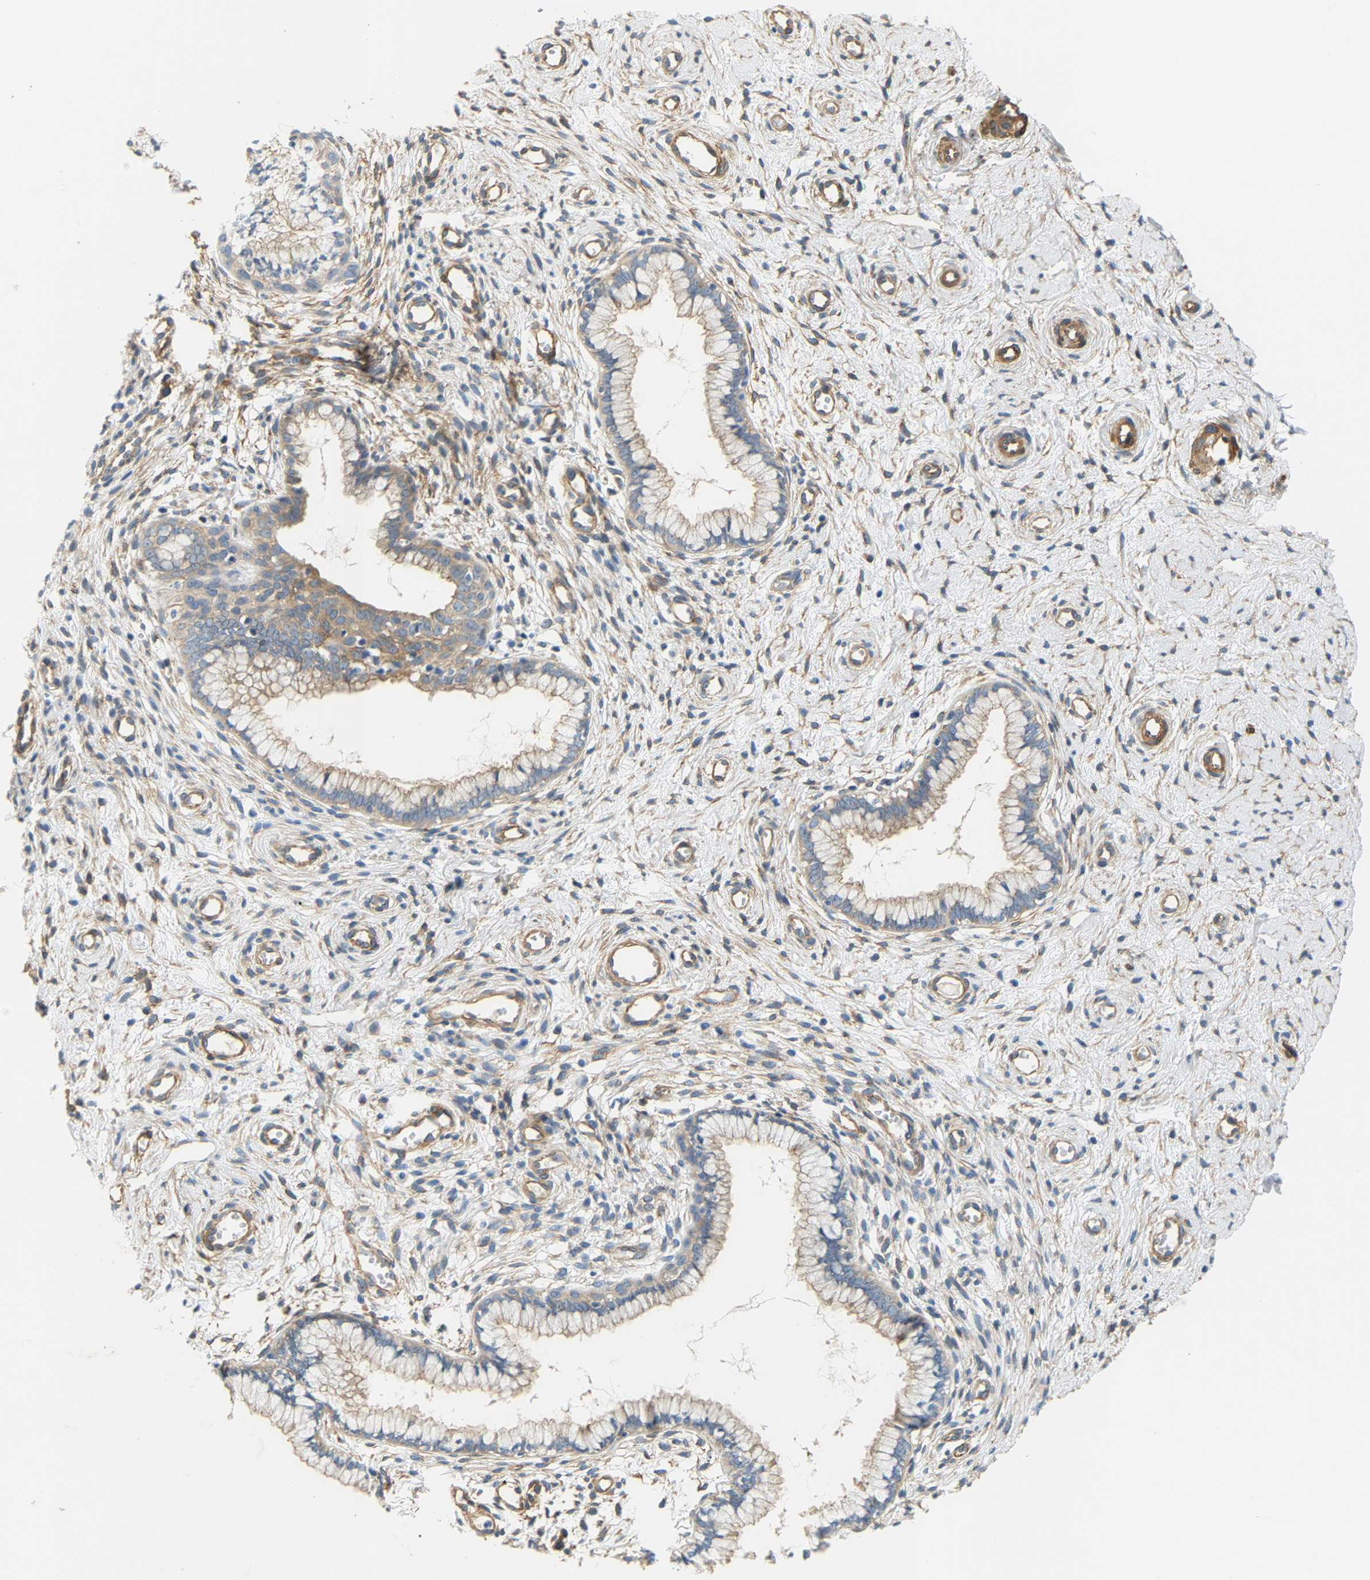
{"staining": {"intensity": "weak", "quantity": "25%-75%", "location": "cytoplasmic/membranous"}, "tissue": "cervix", "cell_type": "Glandular cells", "image_type": "normal", "snomed": [{"axis": "morphology", "description": "Normal tissue, NOS"}, {"axis": "topography", "description": "Cervix"}], "caption": "About 25%-75% of glandular cells in unremarkable cervix reveal weak cytoplasmic/membranous protein positivity as visualized by brown immunohistochemical staining.", "gene": "PAWR", "patient": {"sex": "female", "age": 65}}